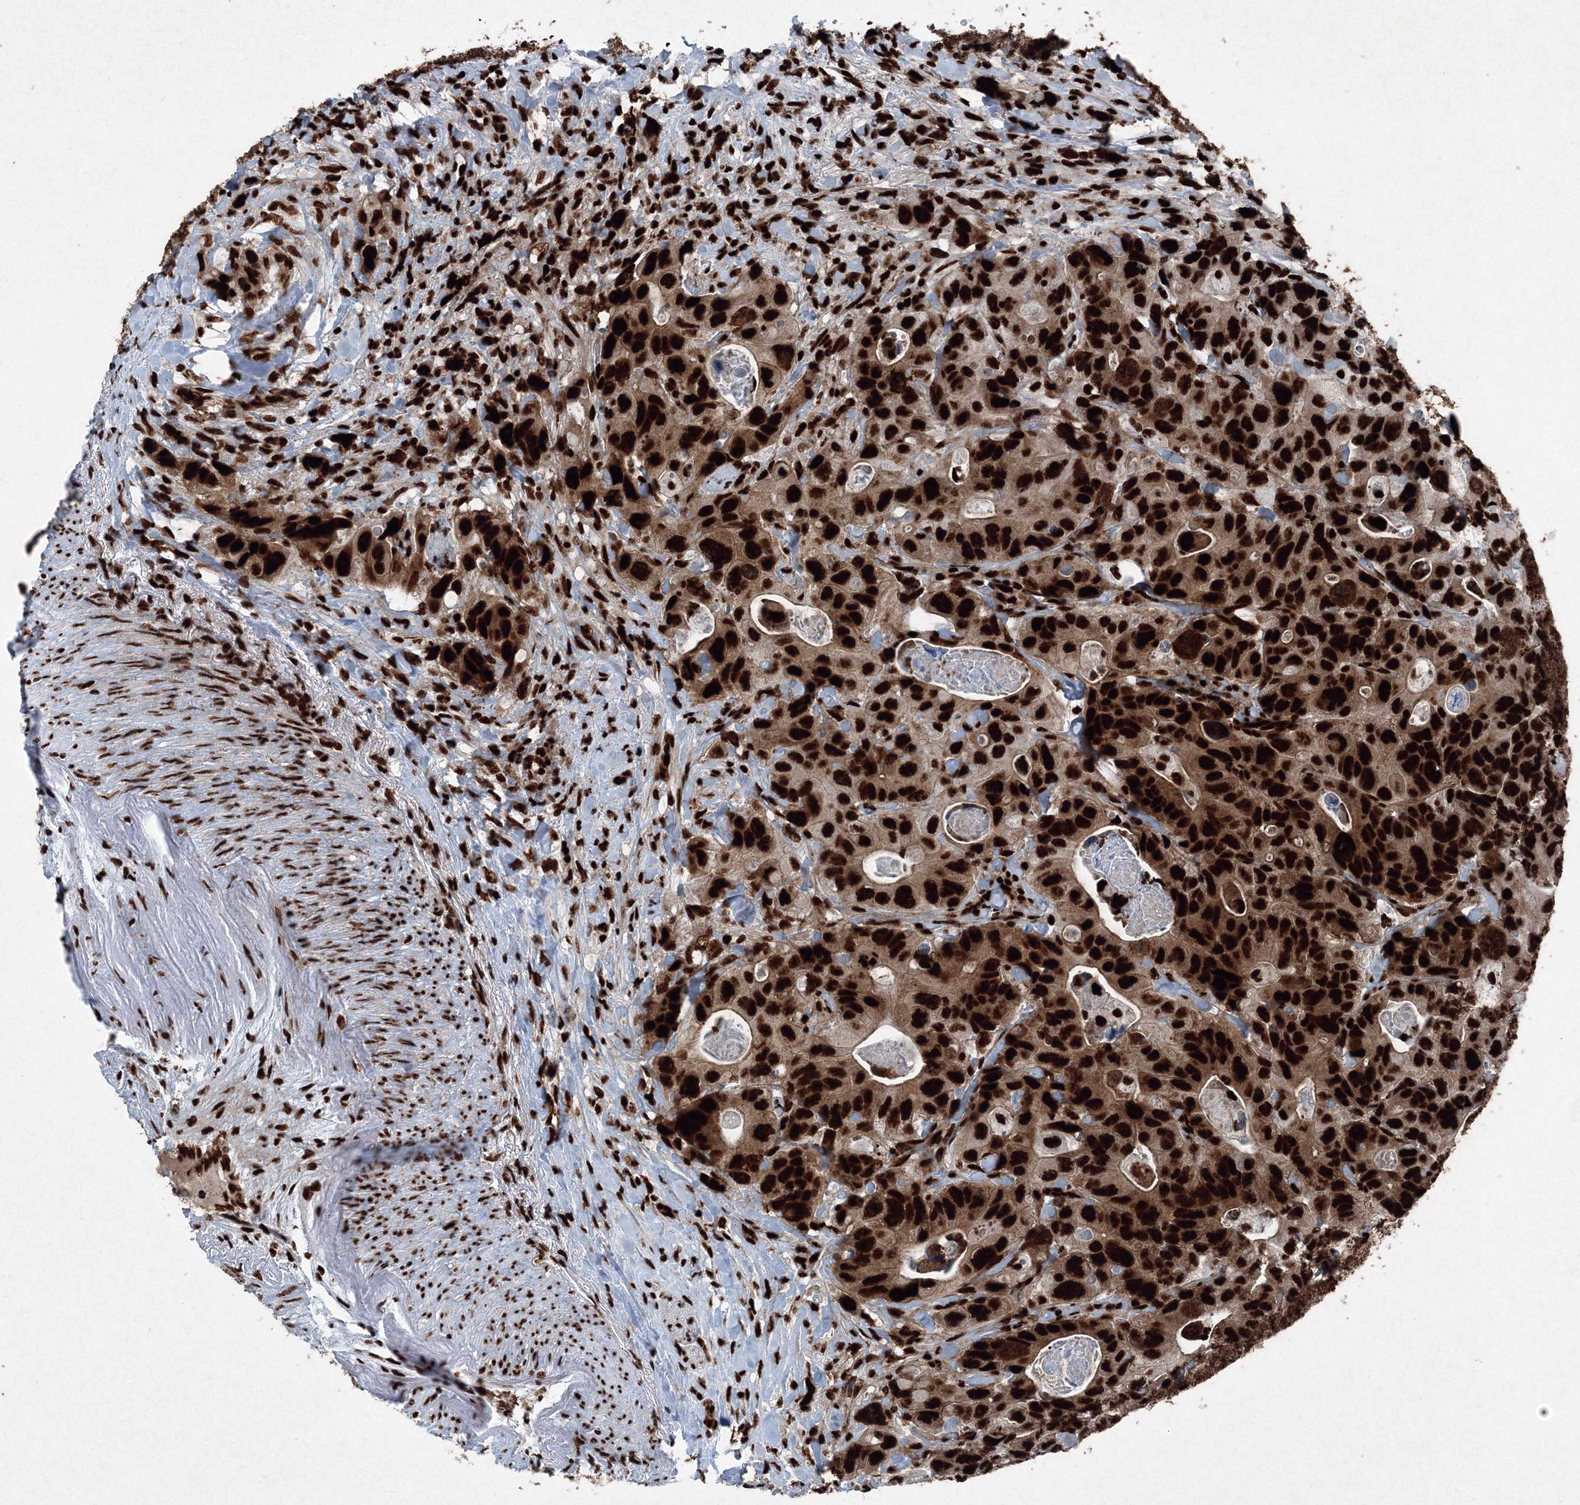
{"staining": {"intensity": "strong", "quantity": ">75%", "location": "nuclear"}, "tissue": "colorectal cancer", "cell_type": "Tumor cells", "image_type": "cancer", "snomed": [{"axis": "morphology", "description": "Adenocarcinoma, NOS"}, {"axis": "topography", "description": "Colon"}], "caption": "Colorectal cancer stained for a protein reveals strong nuclear positivity in tumor cells.", "gene": "SNRPC", "patient": {"sex": "female", "age": 46}}